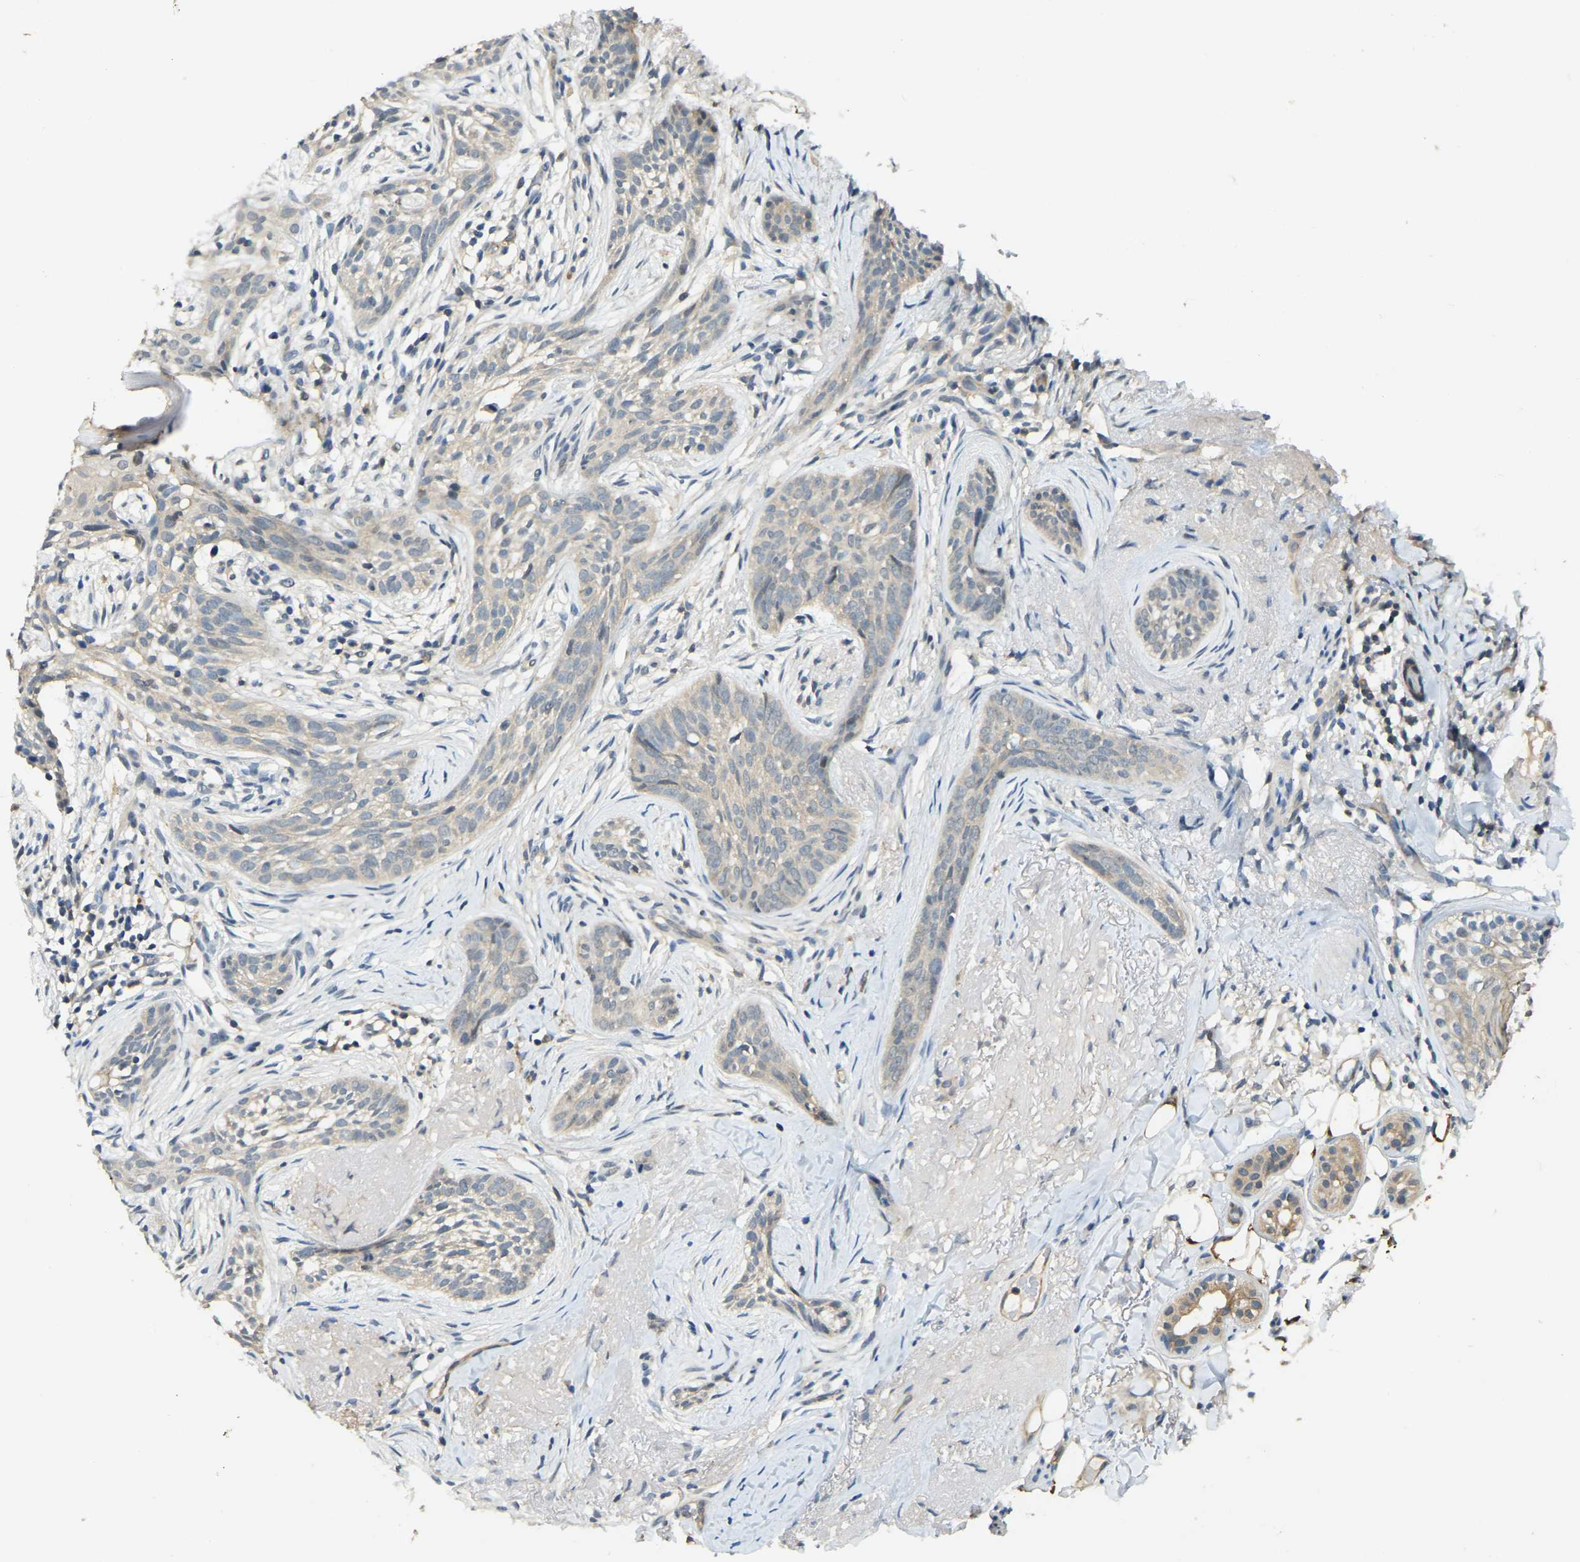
{"staining": {"intensity": "negative", "quantity": "none", "location": "none"}, "tissue": "skin cancer", "cell_type": "Tumor cells", "image_type": "cancer", "snomed": [{"axis": "morphology", "description": "Basal cell carcinoma"}, {"axis": "topography", "description": "Skin"}], "caption": "Protein analysis of skin cancer demonstrates no significant staining in tumor cells.", "gene": "AHNAK", "patient": {"sex": "female", "age": 88}}